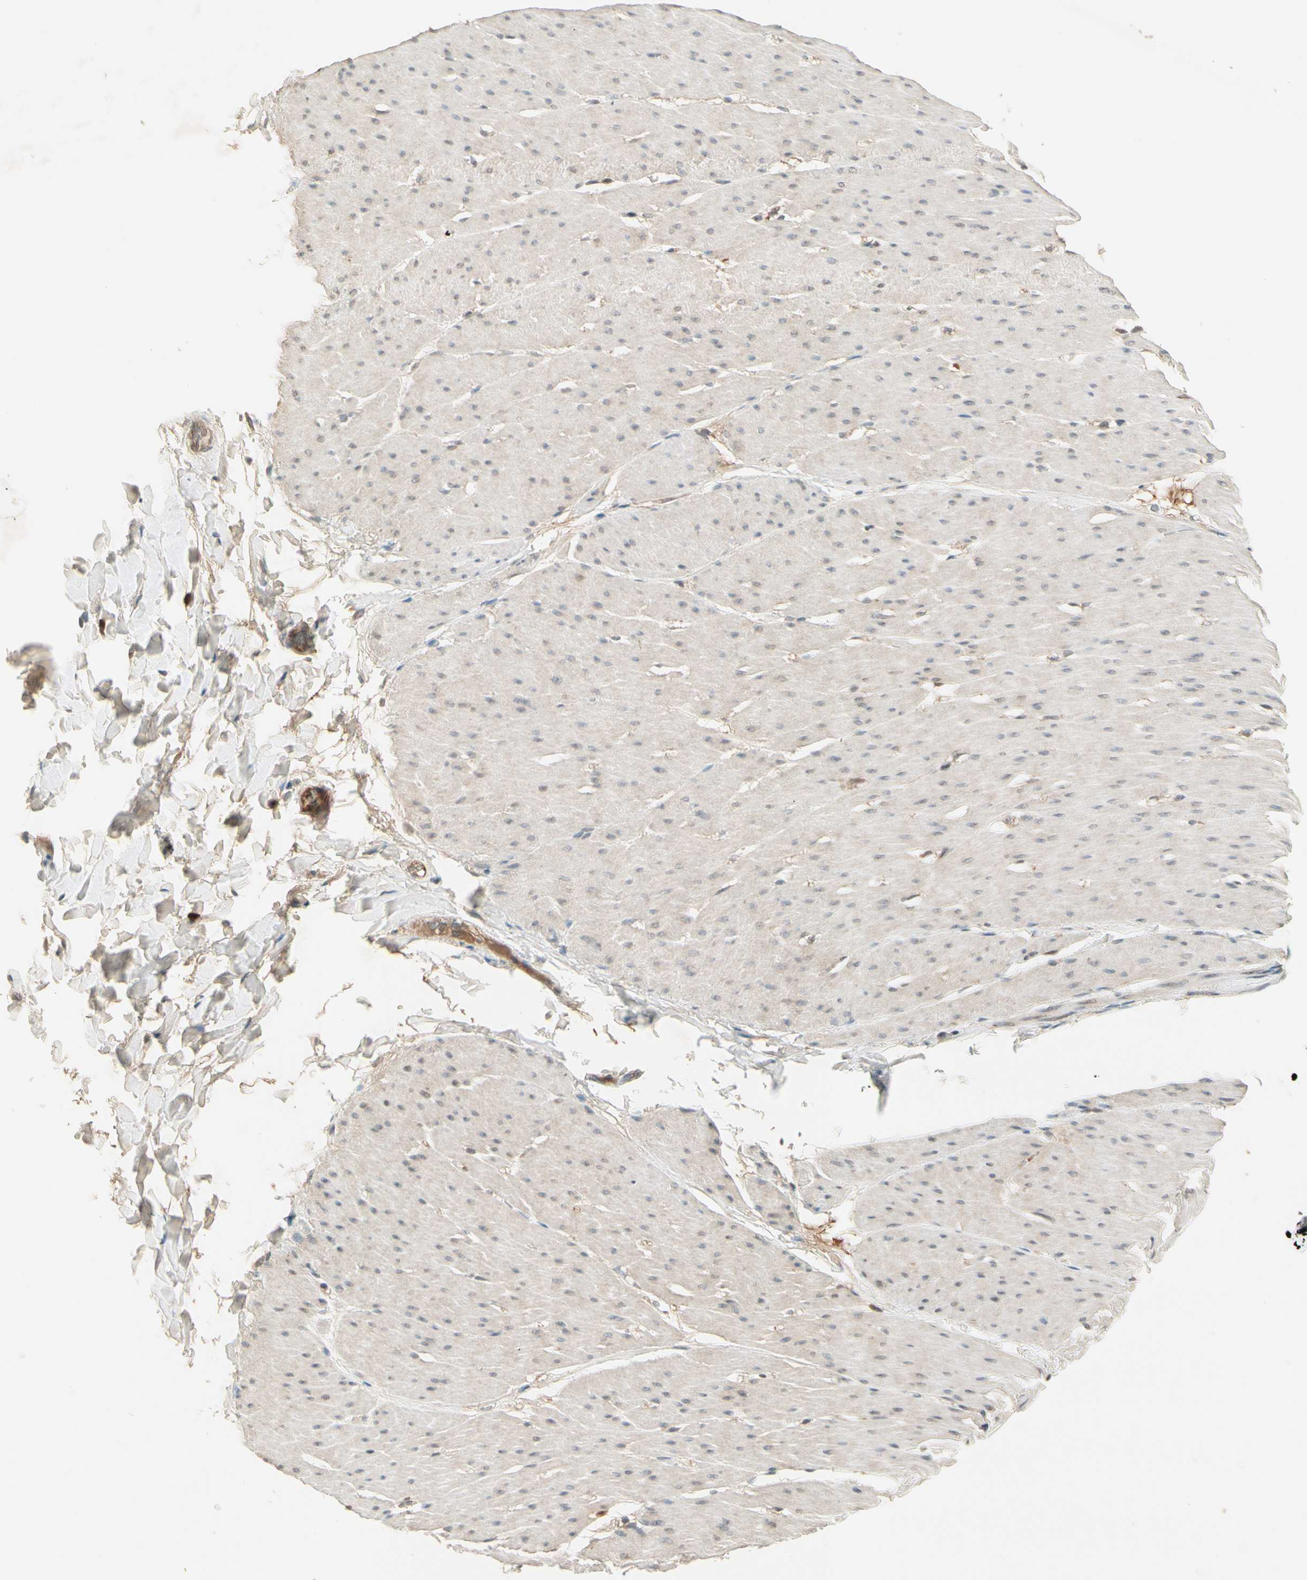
{"staining": {"intensity": "weak", "quantity": "25%-75%", "location": "cytoplasmic/membranous"}, "tissue": "smooth muscle", "cell_type": "Smooth muscle cells", "image_type": "normal", "snomed": [{"axis": "morphology", "description": "Normal tissue, NOS"}, {"axis": "topography", "description": "Smooth muscle"}, {"axis": "topography", "description": "Colon"}], "caption": "Smooth muscle cells show weak cytoplasmic/membranous staining in approximately 25%-75% of cells in benign smooth muscle.", "gene": "ICAM5", "patient": {"sex": "male", "age": 67}}